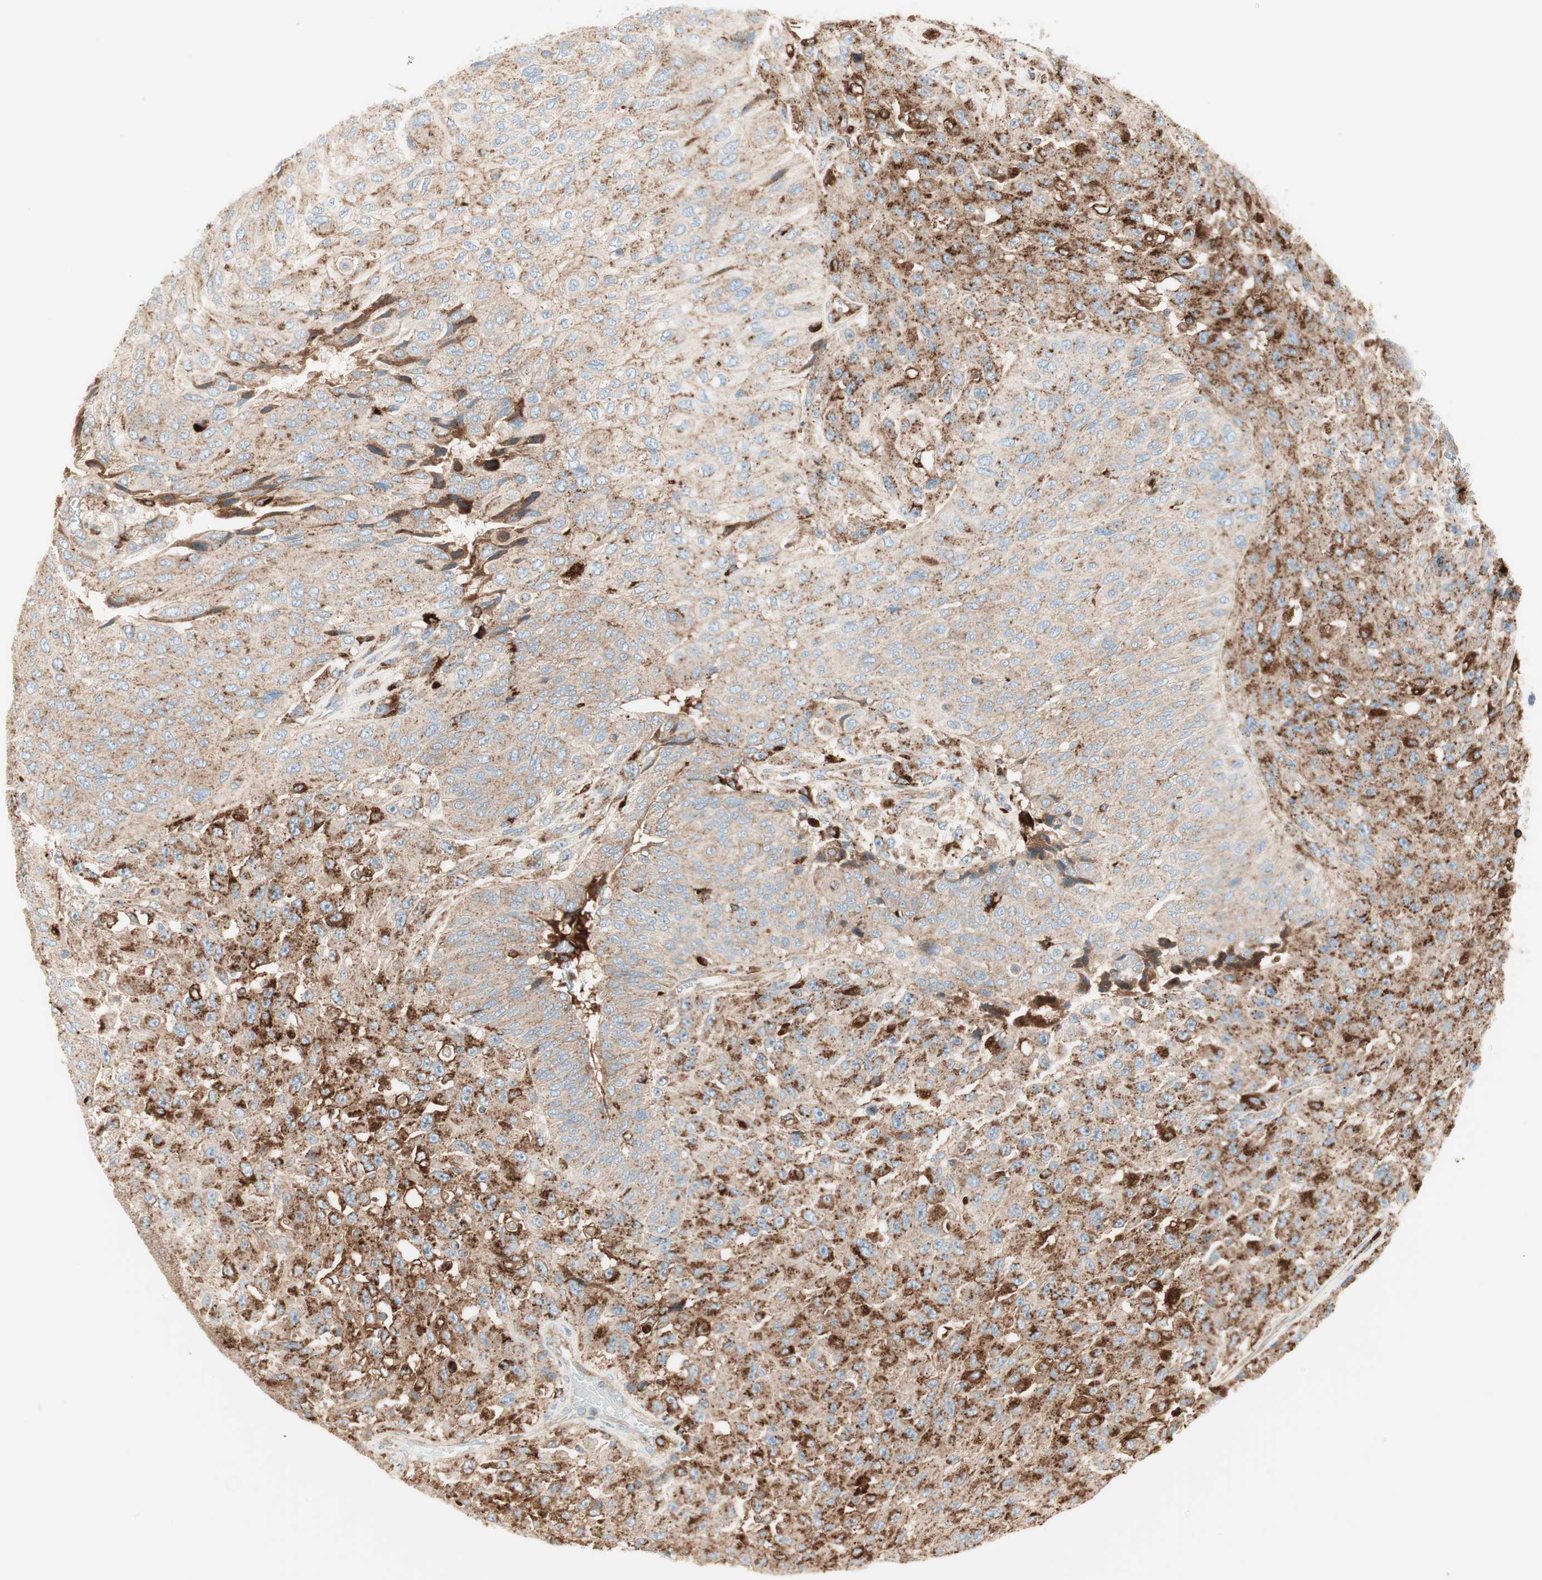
{"staining": {"intensity": "moderate", "quantity": "25%-75%", "location": "cytoplasmic/membranous"}, "tissue": "urothelial cancer", "cell_type": "Tumor cells", "image_type": "cancer", "snomed": [{"axis": "morphology", "description": "Urothelial carcinoma, High grade"}, {"axis": "topography", "description": "Urinary bladder"}], "caption": "Immunohistochemistry (IHC) micrograph of neoplastic tissue: urothelial cancer stained using immunohistochemistry demonstrates medium levels of moderate protein expression localized specifically in the cytoplasmic/membranous of tumor cells, appearing as a cytoplasmic/membranous brown color.", "gene": "ATP6V1G1", "patient": {"sex": "male", "age": 66}}